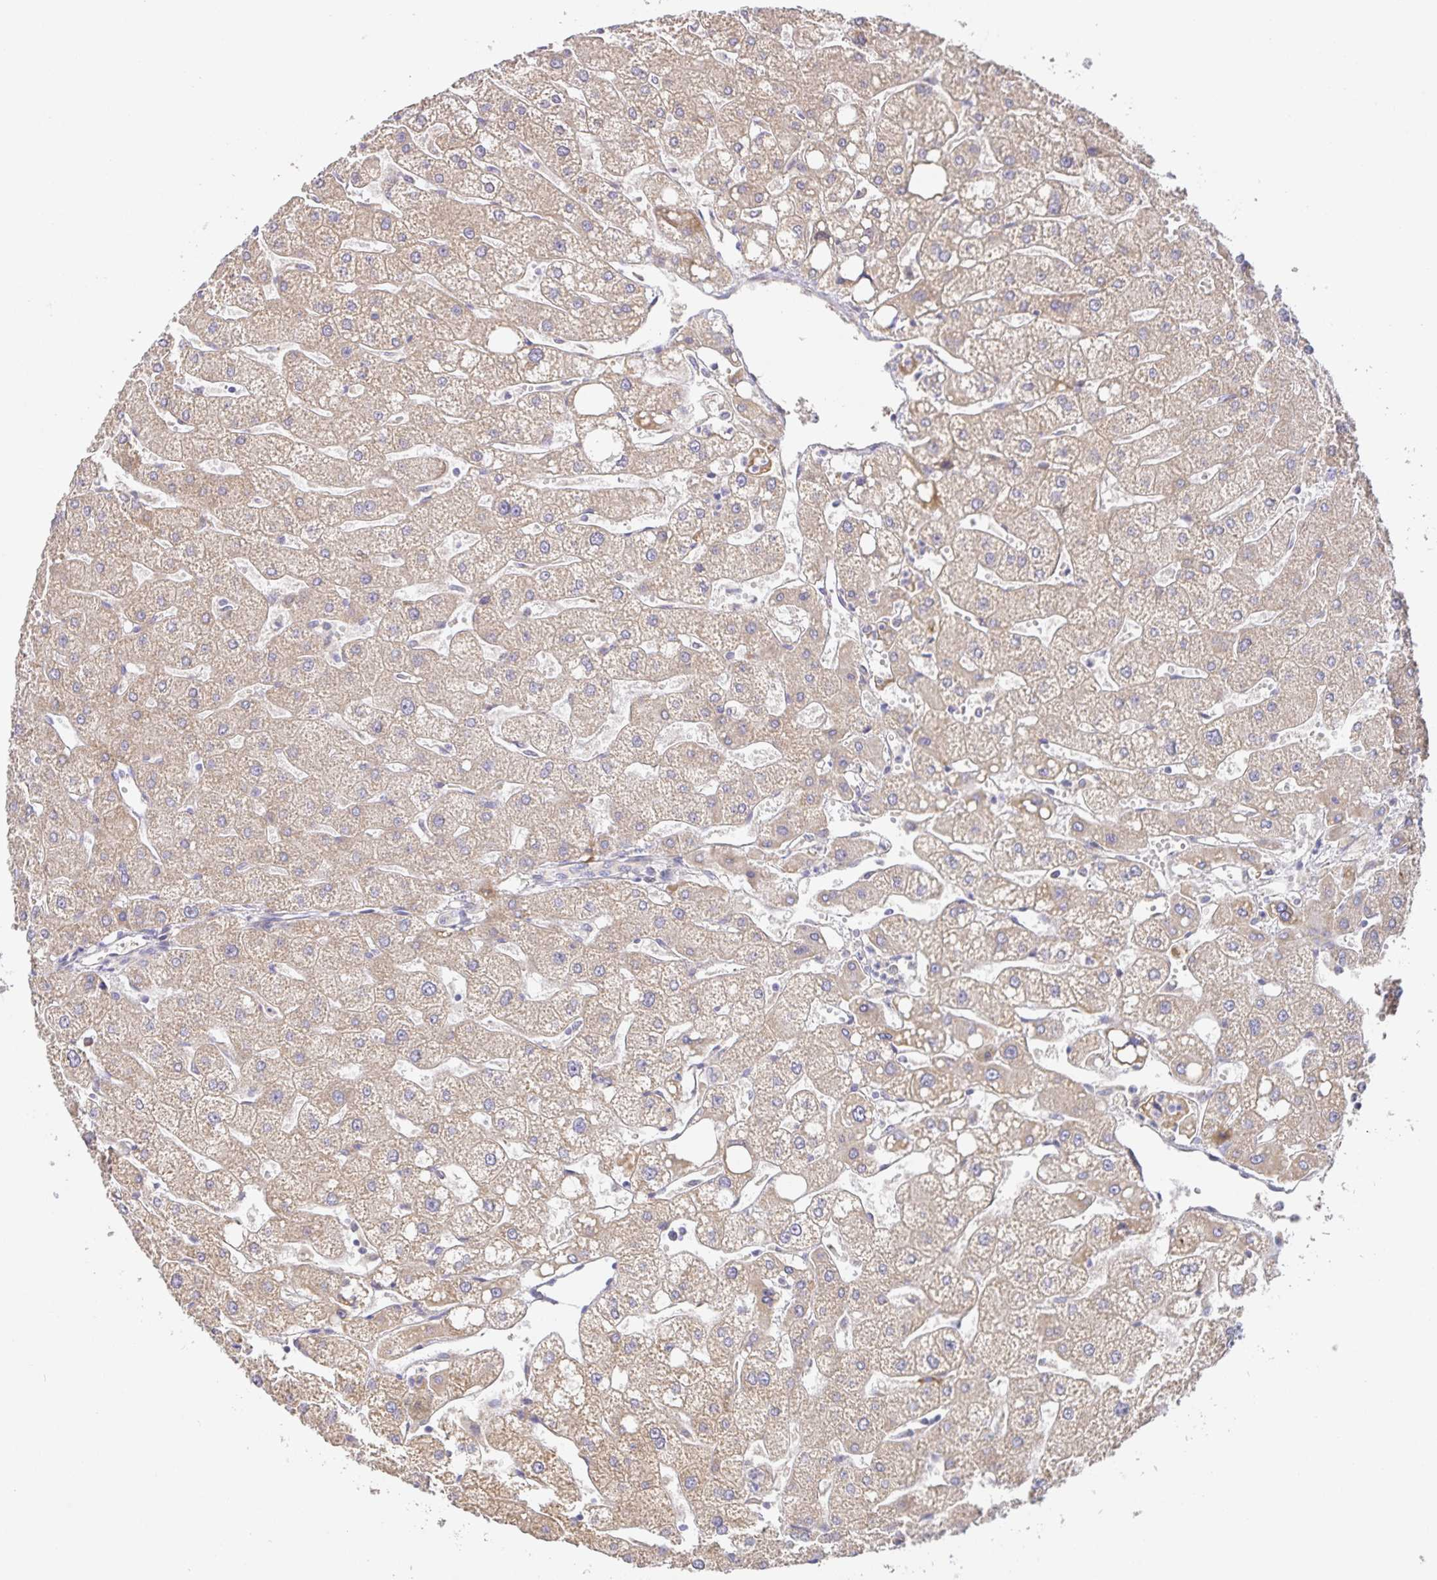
{"staining": {"intensity": "negative", "quantity": "none", "location": "none"}, "tissue": "liver", "cell_type": "Cholangiocytes", "image_type": "normal", "snomed": [{"axis": "morphology", "description": "Normal tissue, NOS"}, {"axis": "topography", "description": "Liver"}], "caption": "The micrograph shows no staining of cholangiocytes in benign liver.", "gene": "ZDHHC11B", "patient": {"sex": "male", "age": 67}}